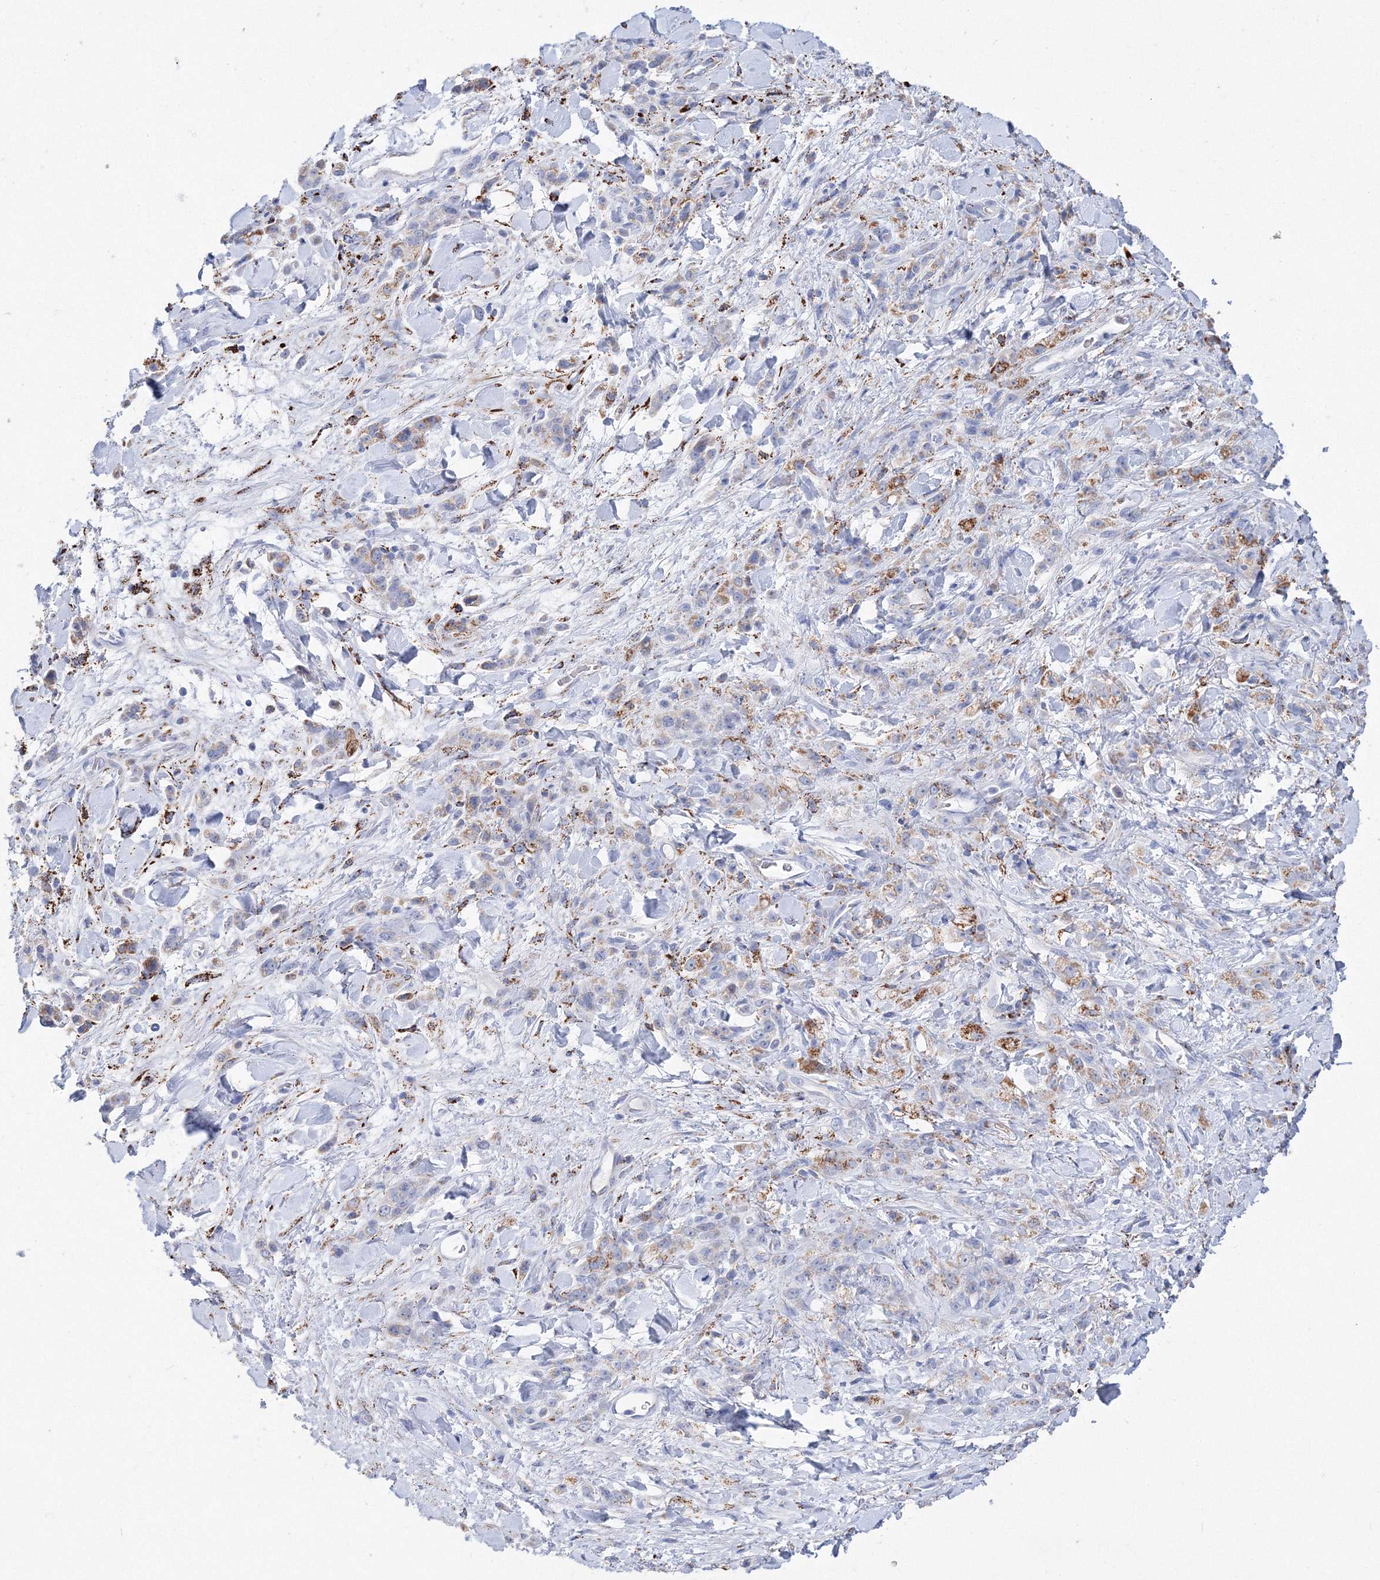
{"staining": {"intensity": "weak", "quantity": "25%-75%", "location": "cytoplasmic/membranous"}, "tissue": "stomach cancer", "cell_type": "Tumor cells", "image_type": "cancer", "snomed": [{"axis": "morphology", "description": "Normal tissue, NOS"}, {"axis": "morphology", "description": "Adenocarcinoma, NOS"}, {"axis": "topography", "description": "Stomach"}], "caption": "An immunohistochemistry (IHC) photomicrograph of neoplastic tissue is shown. Protein staining in brown shows weak cytoplasmic/membranous positivity in stomach cancer (adenocarcinoma) within tumor cells. The staining was performed using DAB to visualize the protein expression in brown, while the nuclei were stained in blue with hematoxylin (Magnification: 20x).", "gene": "MERTK", "patient": {"sex": "male", "age": 82}}